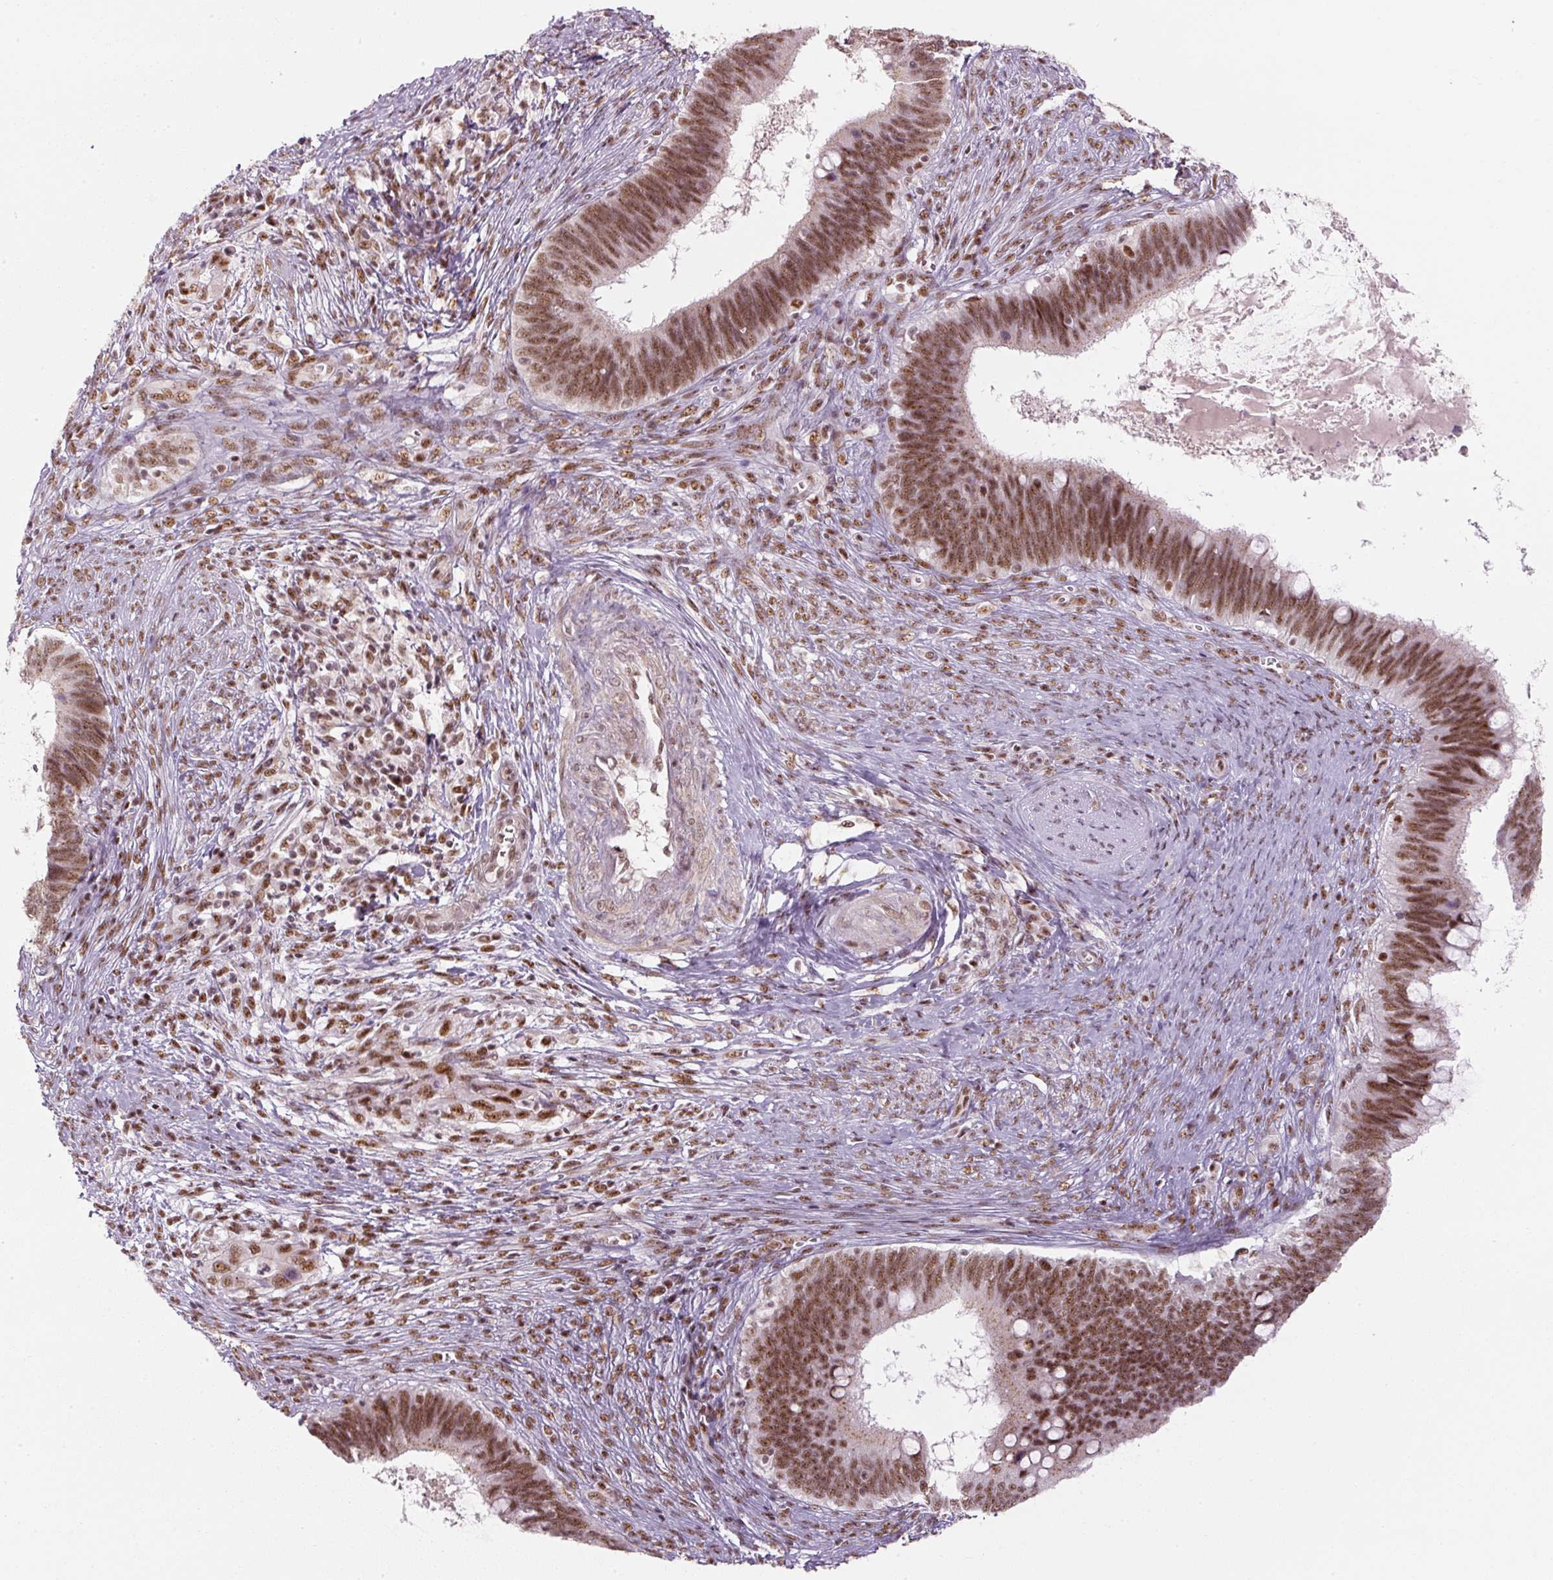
{"staining": {"intensity": "moderate", "quantity": ">75%", "location": "nuclear"}, "tissue": "cervical cancer", "cell_type": "Tumor cells", "image_type": "cancer", "snomed": [{"axis": "morphology", "description": "Adenocarcinoma, NOS"}, {"axis": "topography", "description": "Cervix"}], "caption": "This is an image of IHC staining of cervical adenocarcinoma, which shows moderate staining in the nuclear of tumor cells.", "gene": "U2AF2", "patient": {"sex": "female", "age": 42}}